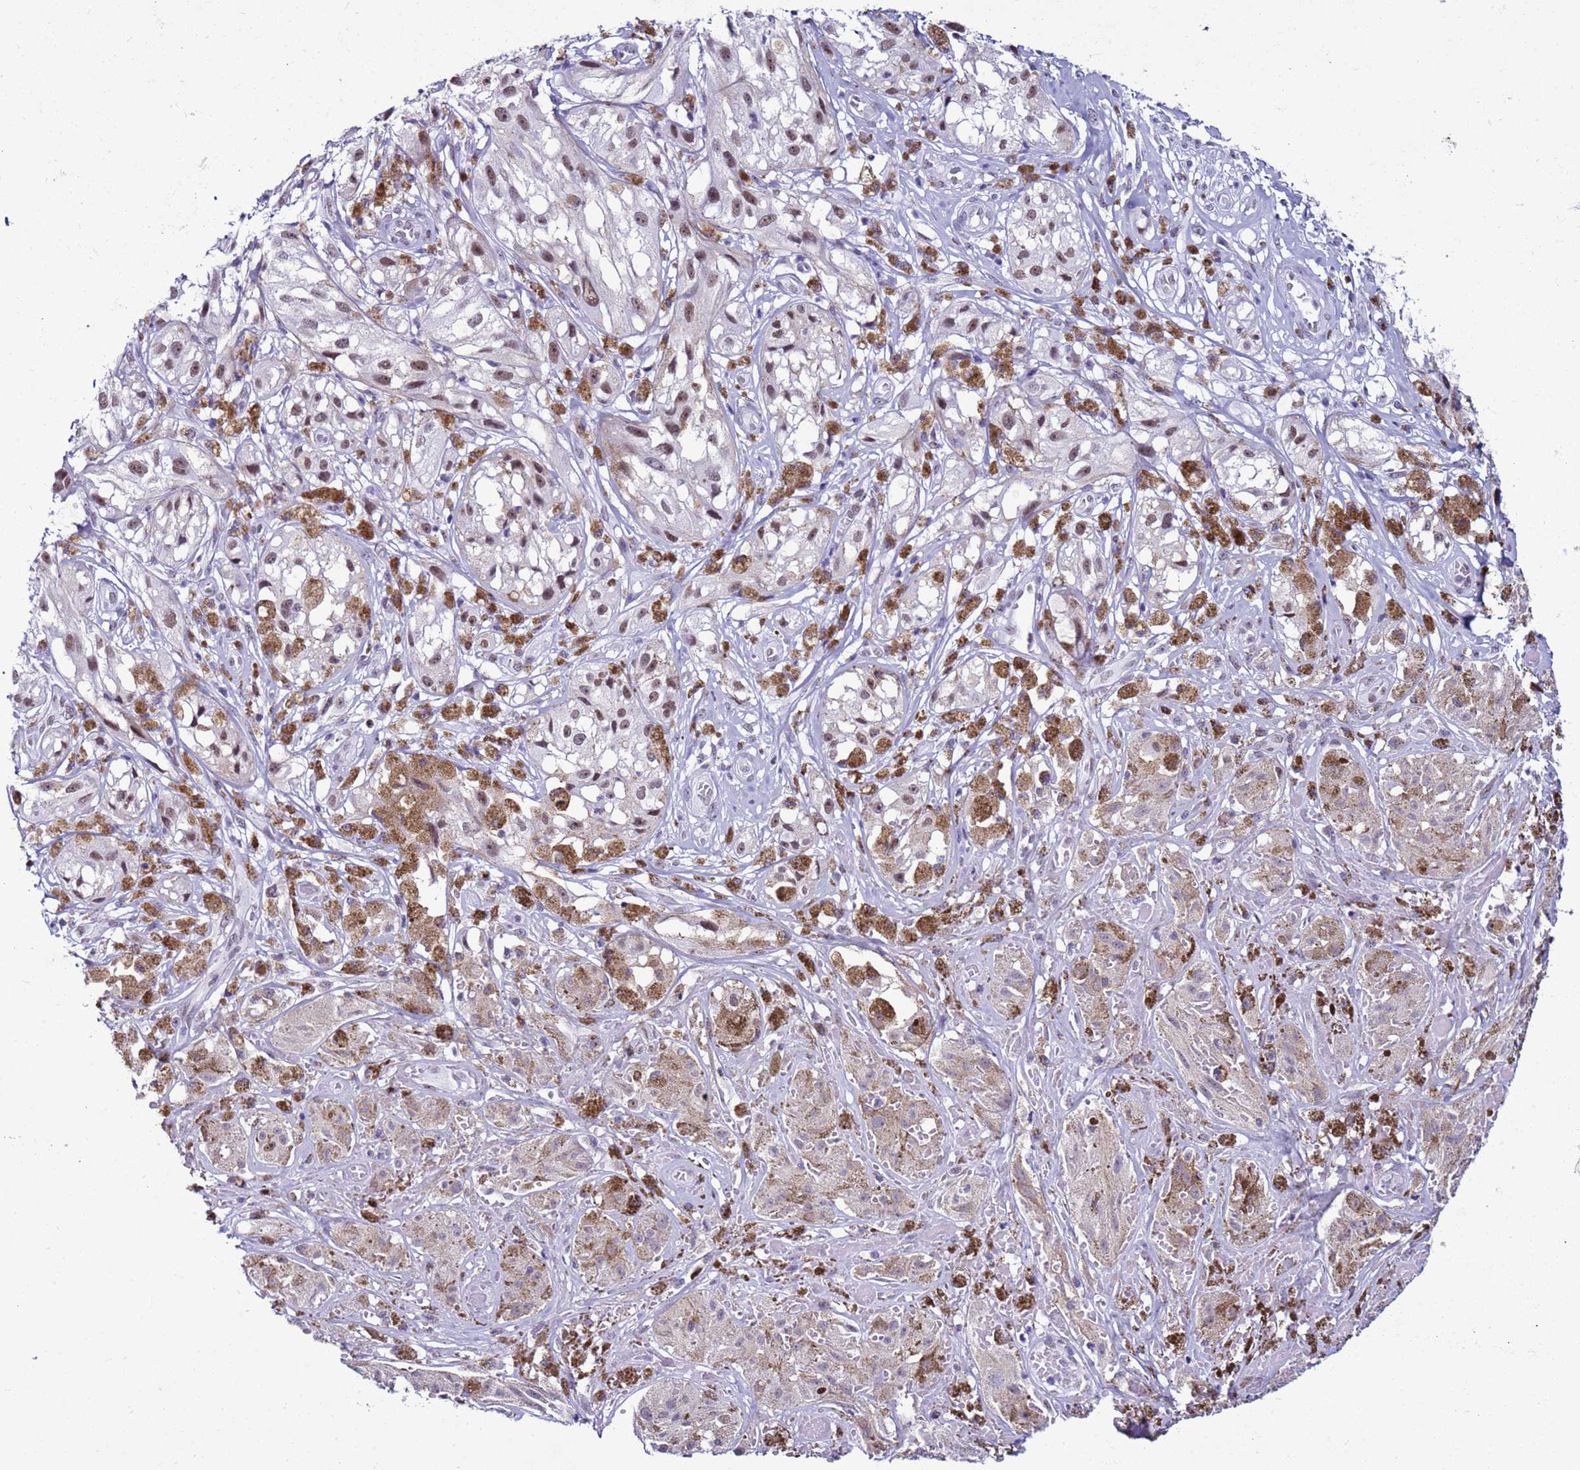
{"staining": {"intensity": "weak", "quantity": "25%-75%", "location": "nuclear"}, "tissue": "melanoma", "cell_type": "Tumor cells", "image_type": "cancer", "snomed": [{"axis": "morphology", "description": "Malignant melanoma, NOS"}, {"axis": "topography", "description": "Skin"}], "caption": "Human melanoma stained for a protein (brown) demonstrates weak nuclear positive expression in approximately 25%-75% of tumor cells.", "gene": "DHX15", "patient": {"sex": "male", "age": 88}}